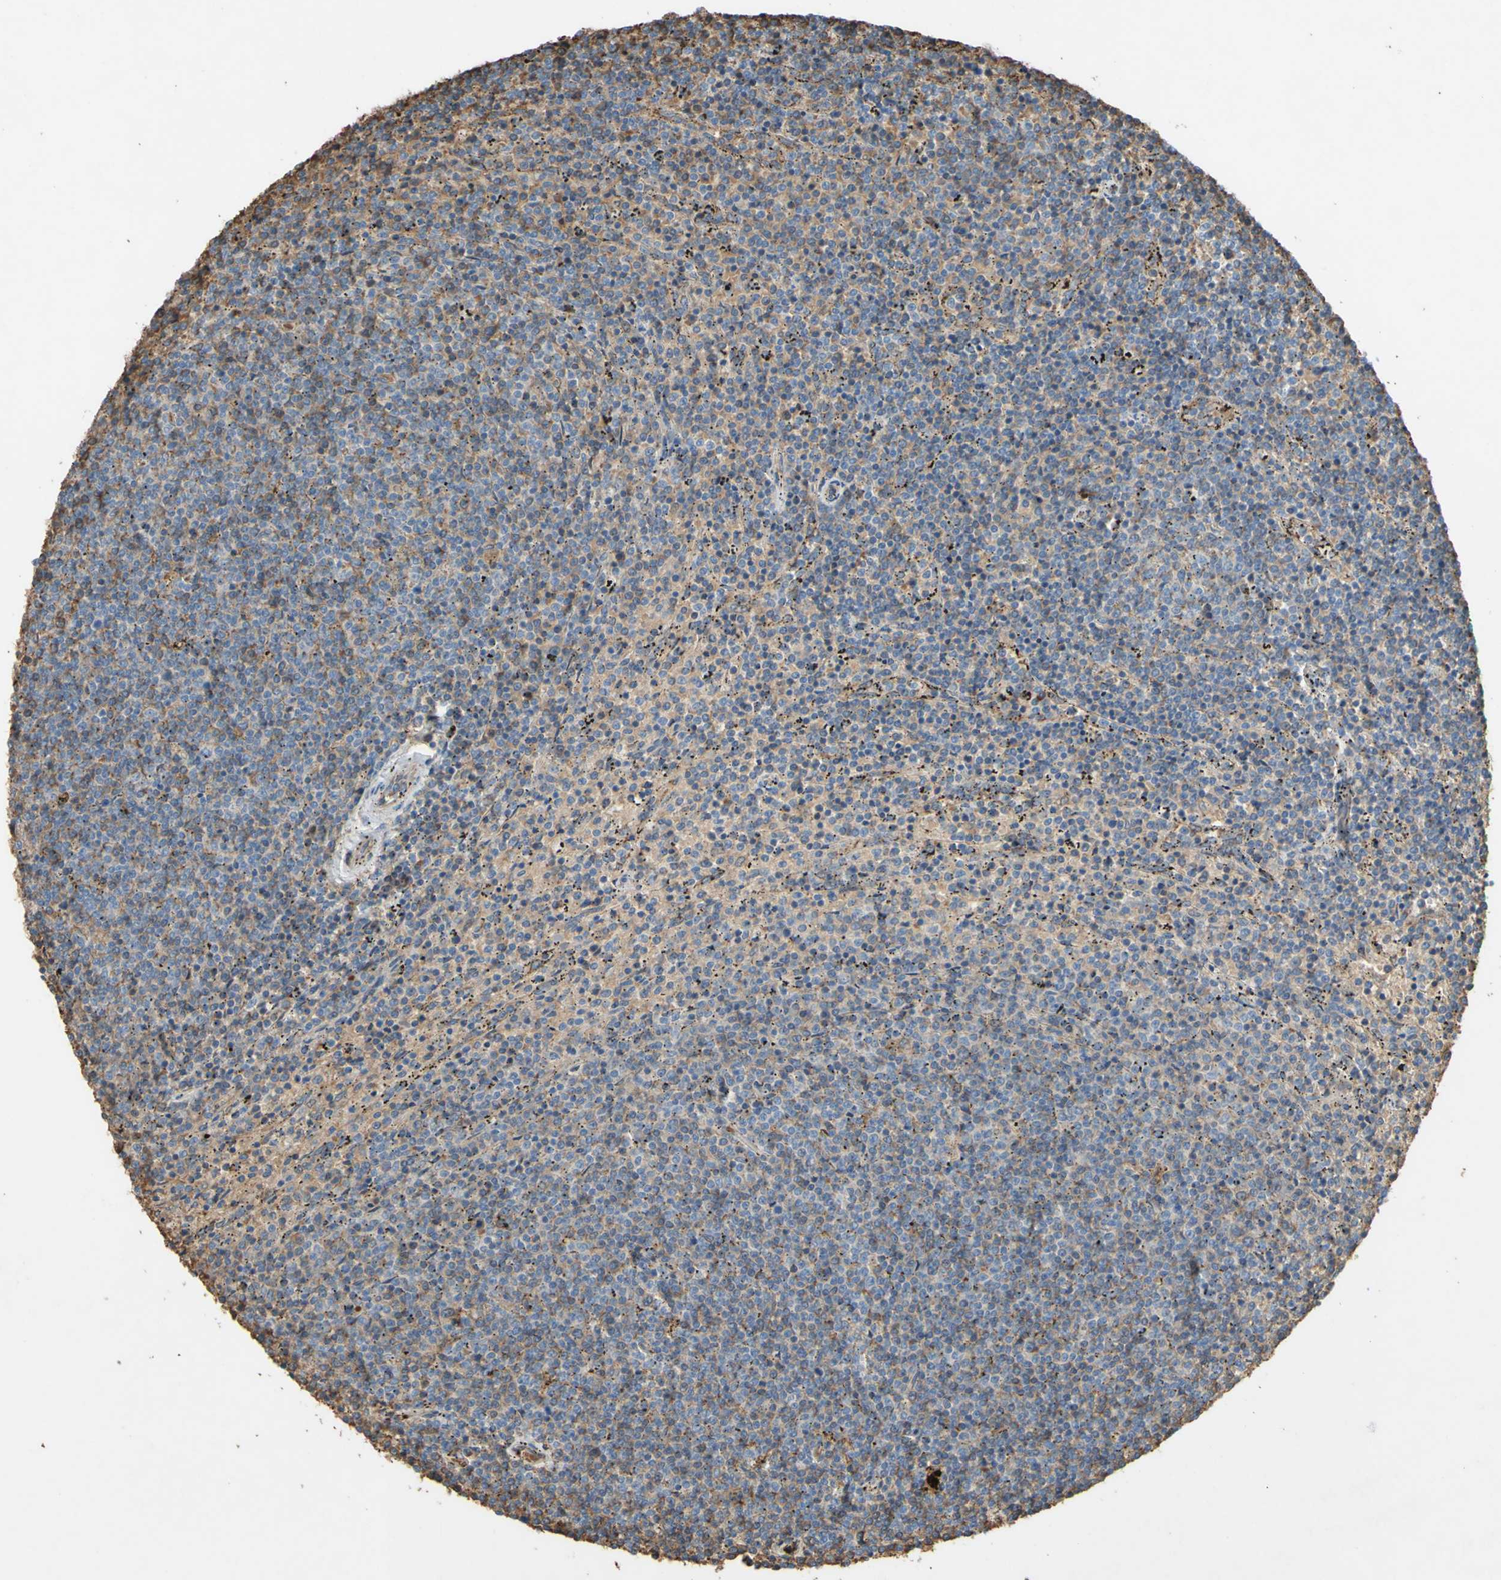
{"staining": {"intensity": "weak", "quantity": "25%-75%", "location": "cytoplasmic/membranous"}, "tissue": "lymphoma", "cell_type": "Tumor cells", "image_type": "cancer", "snomed": [{"axis": "morphology", "description": "Malignant lymphoma, non-Hodgkin's type, Low grade"}, {"axis": "topography", "description": "Spleen"}], "caption": "Immunohistochemistry histopathology image of low-grade malignant lymphoma, non-Hodgkin's type stained for a protein (brown), which demonstrates low levels of weak cytoplasmic/membranous staining in approximately 25%-75% of tumor cells.", "gene": "PTGDS", "patient": {"sex": "female", "age": 50}}